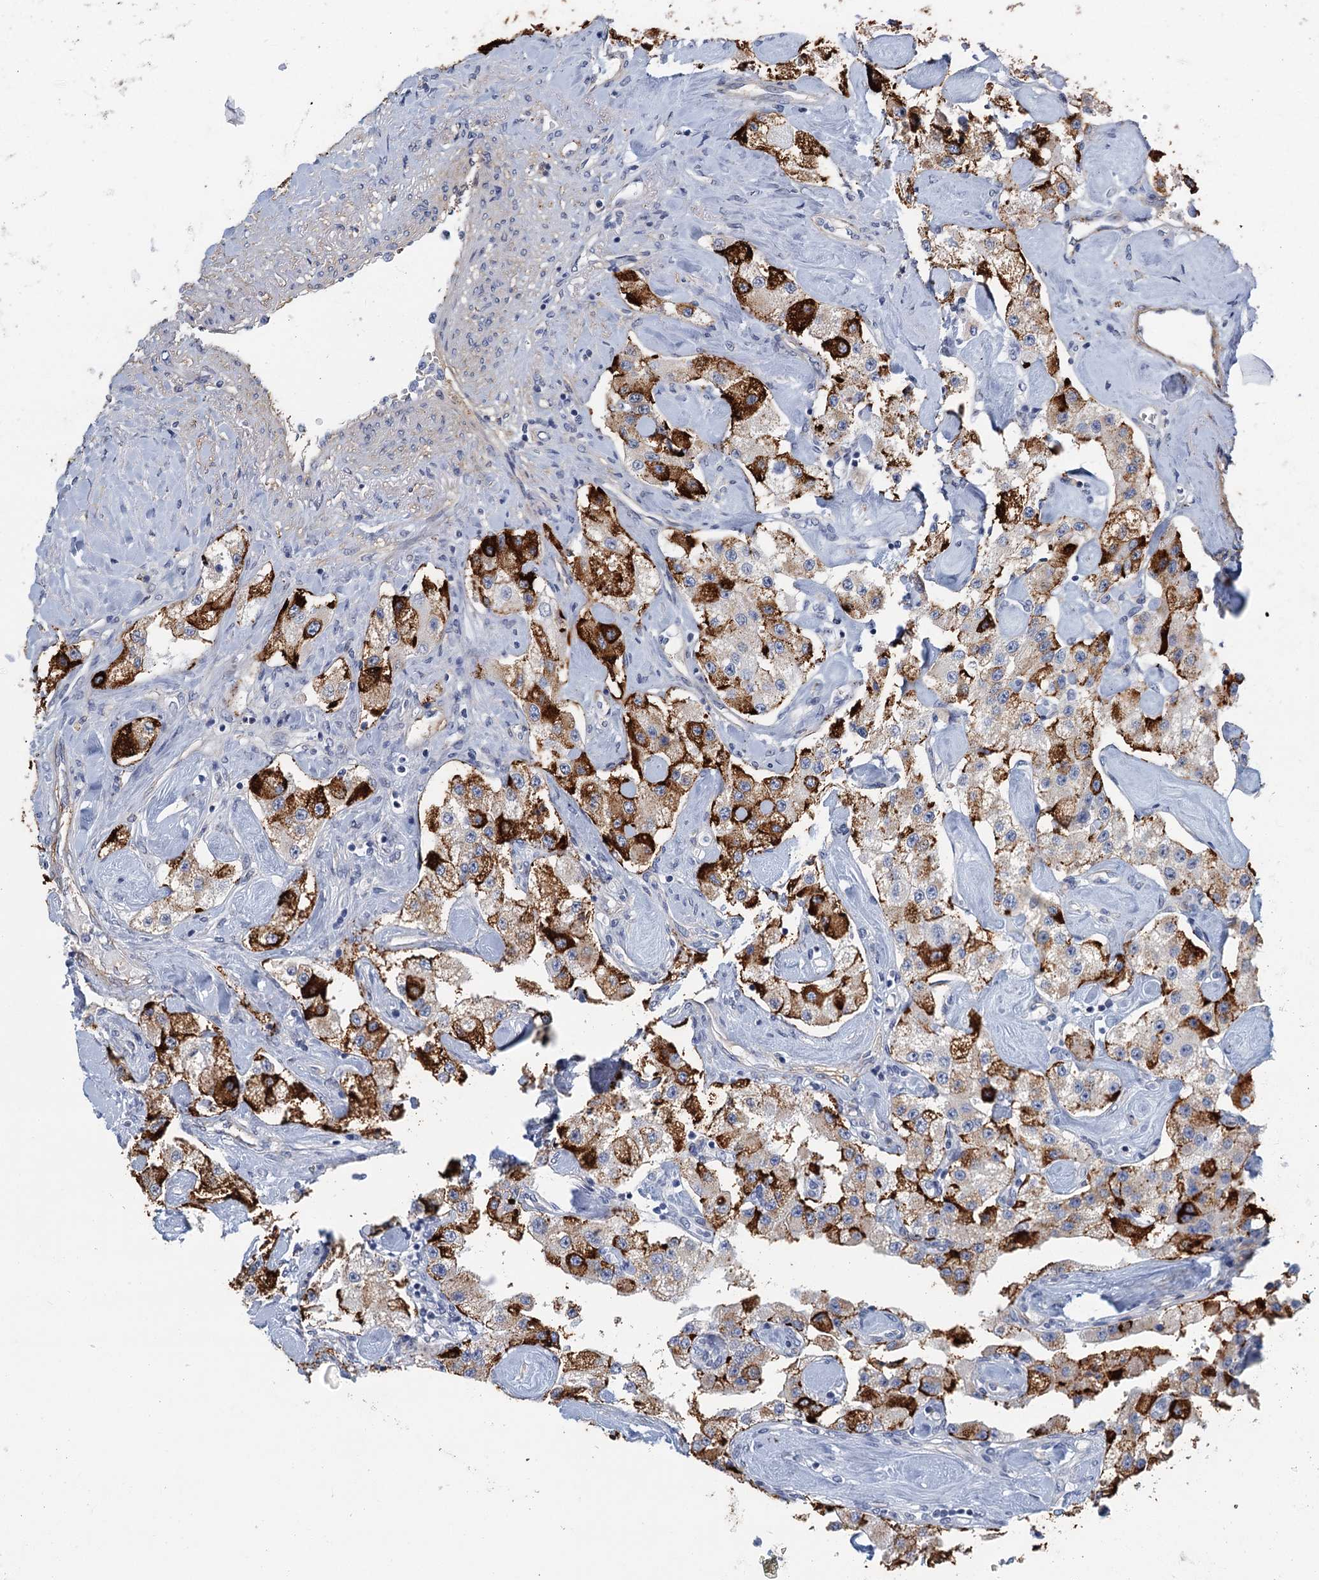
{"staining": {"intensity": "strong", "quantity": "25%-75%", "location": "cytoplasmic/membranous"}, "tissue": "carcinoid", "cell_type": "Tumor cells", "image_type": "cancer", "snomed": [{"axis": "morphology", "description": "Carcinoid, malignant, NOS"}, {"axis": "topography", "description": "Pancreas"}], "caption": "A micrograph showing strong cytoplasmic/membranous expression in about 25%-75% of tumor cells in carcinoid, as visualized by brown immunohistochemical staining.", "gene": "ZNF527", "patient": {"sex": "male", "age": 41}}